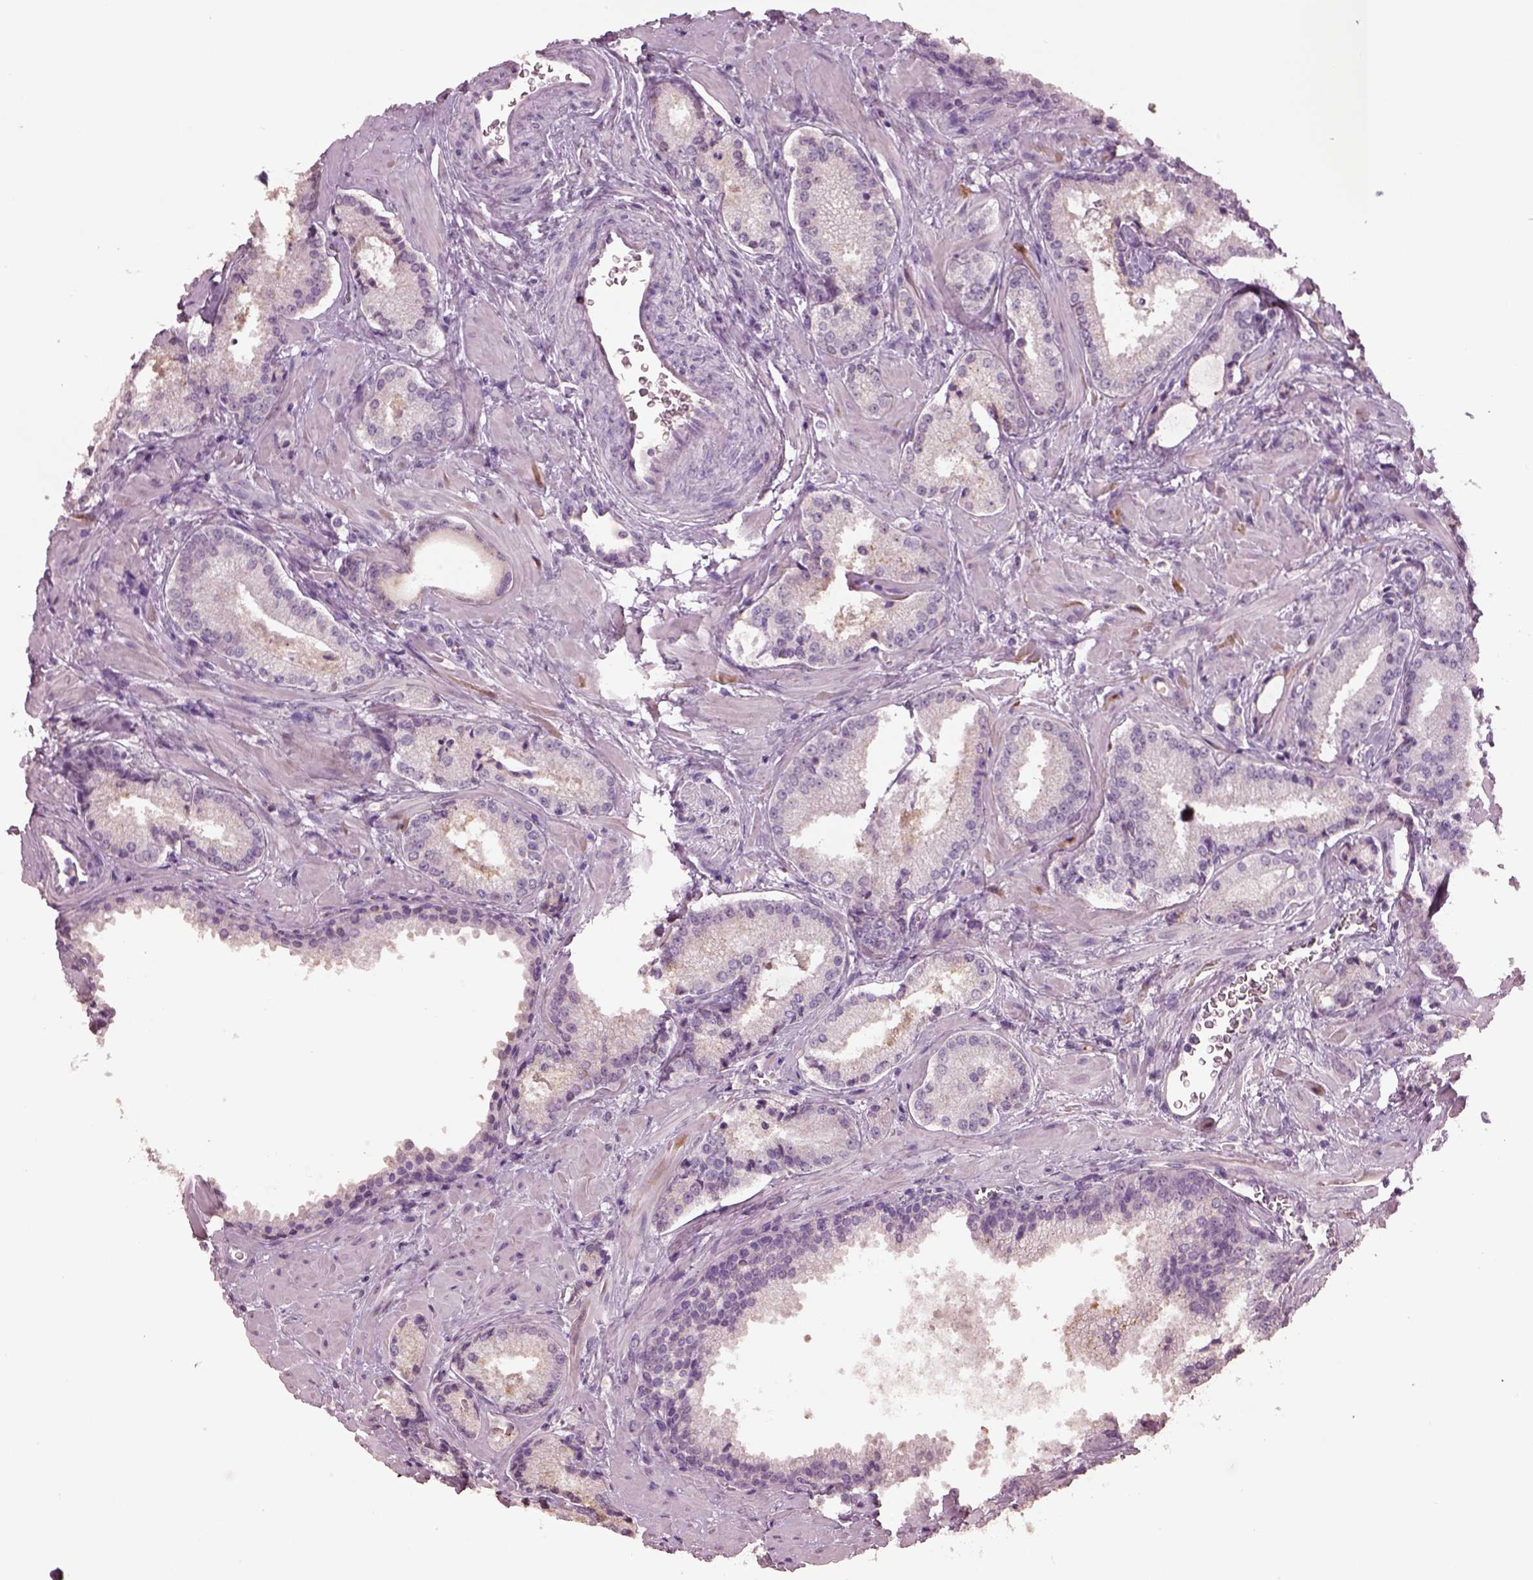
{"staining": {"intensity": "negative", "quantity": "none", "location": "none"}, "tissue": "prostate cancer", "cell_type": "Tumor cells", "image_type": "cancer", "snomed": [{"axis": "morphology", "description": "Adenocarcinoma, Low grade"}, {"axis": "topography", "description": "Prostate"}], "caption": "Tumor cells show no significant protein positivity in prostate low-grade adenocarcinoma.", "gene": "KCNIP3", "patient": {"sex": "male", "age": 56}}